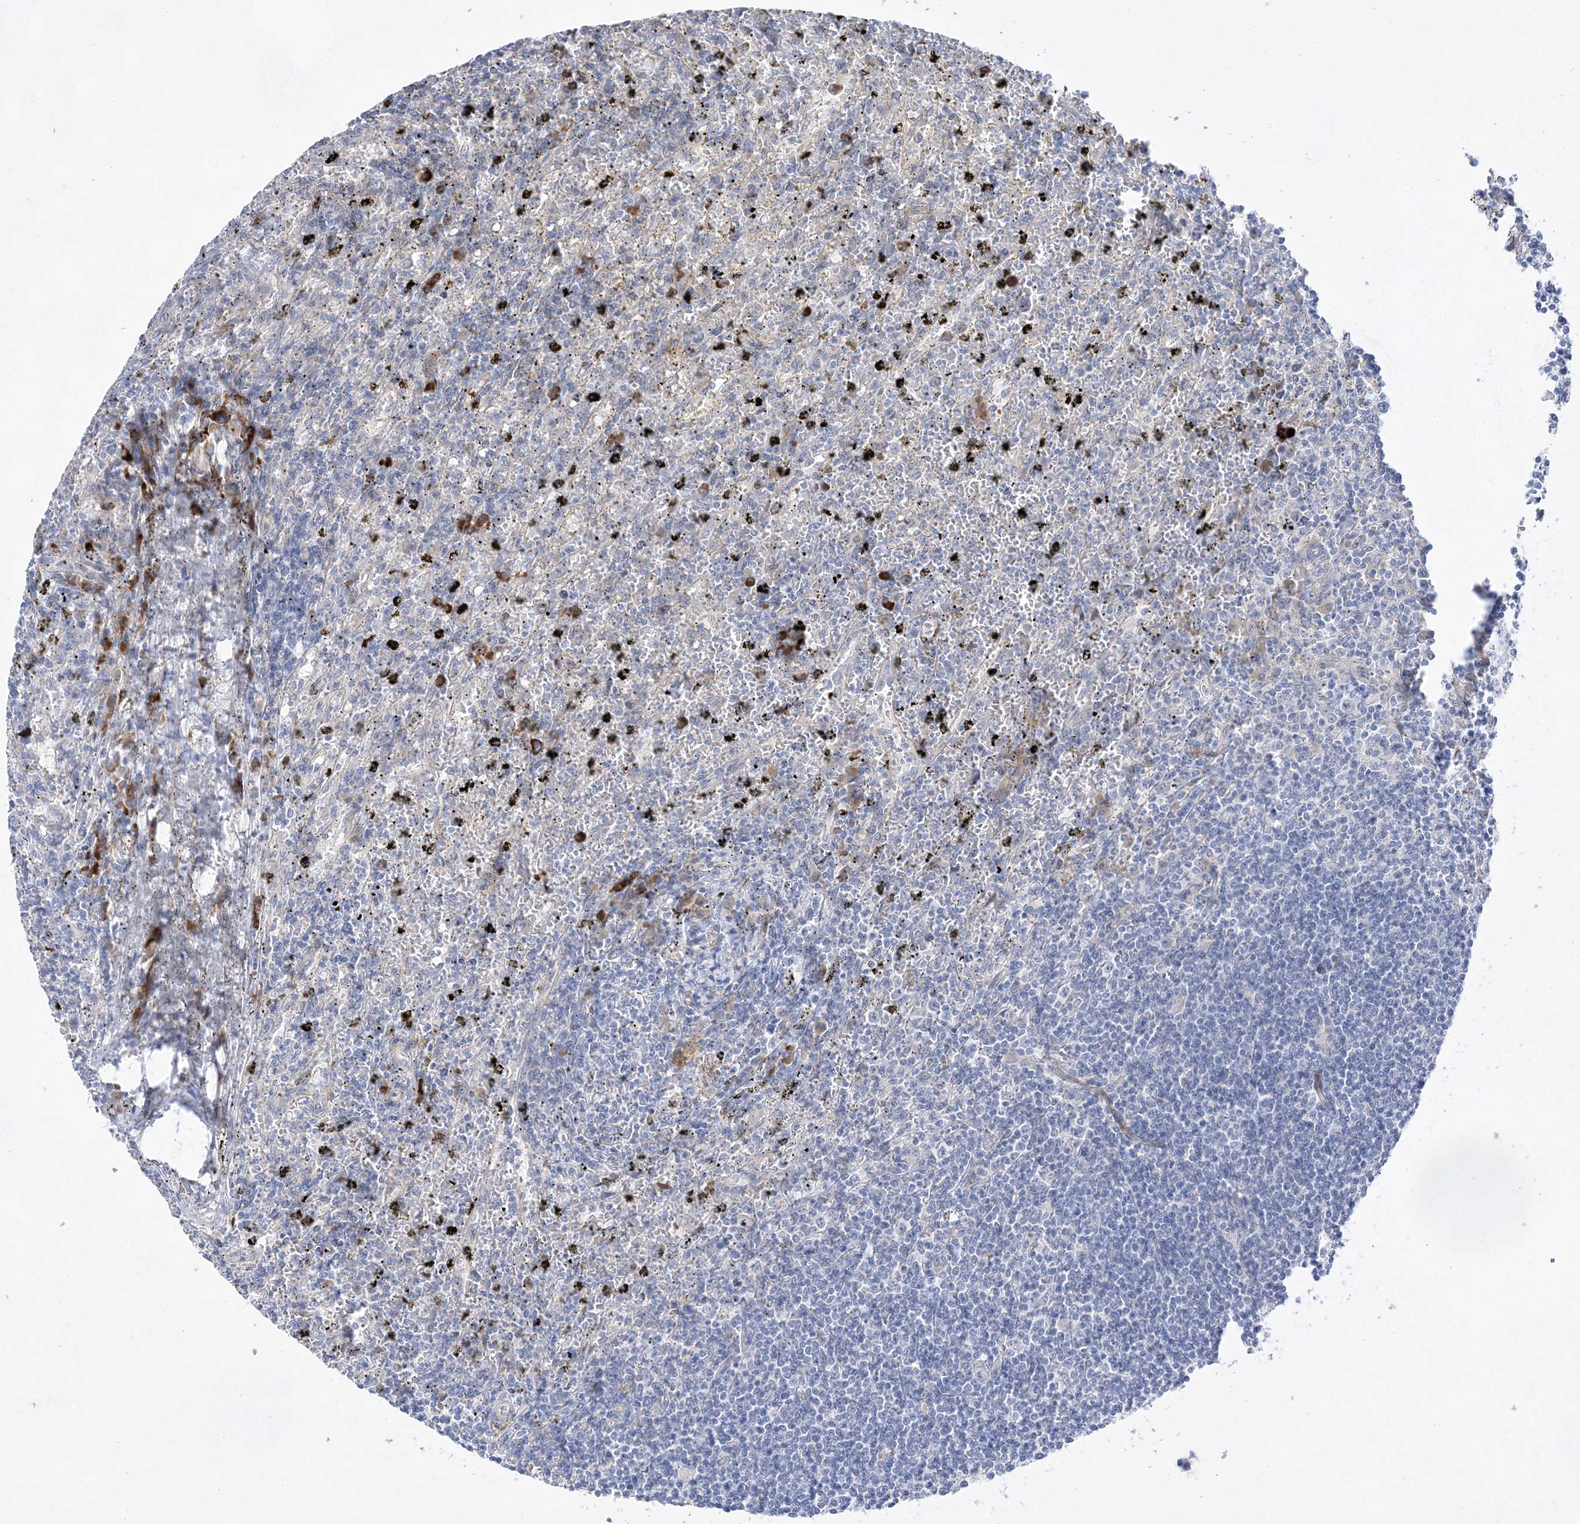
{"staining": {"intensity": "negative", "quantity": "none", "location": "none"}, "tissue": "lymphoma", "cell_type": "Tumor cells", "image_type": "cancer", "snomed": [{"axis": "morphology", "description": "Malignant lymphoma, non-Hodgkin's type, Low grade"}, {"axis": "topography", "description": "Spleen"}], "caption": "Tumor cells show no significant expression in low-grade malignant lymphoma, non-Hodgkin's type. (Stains: DAB IHC with hematoxylin counter stain, Microscopy: brightfield microscopy at high magnification).", "gene": "TMEM132B", "patient": {"sex": "male", "age": 76}}